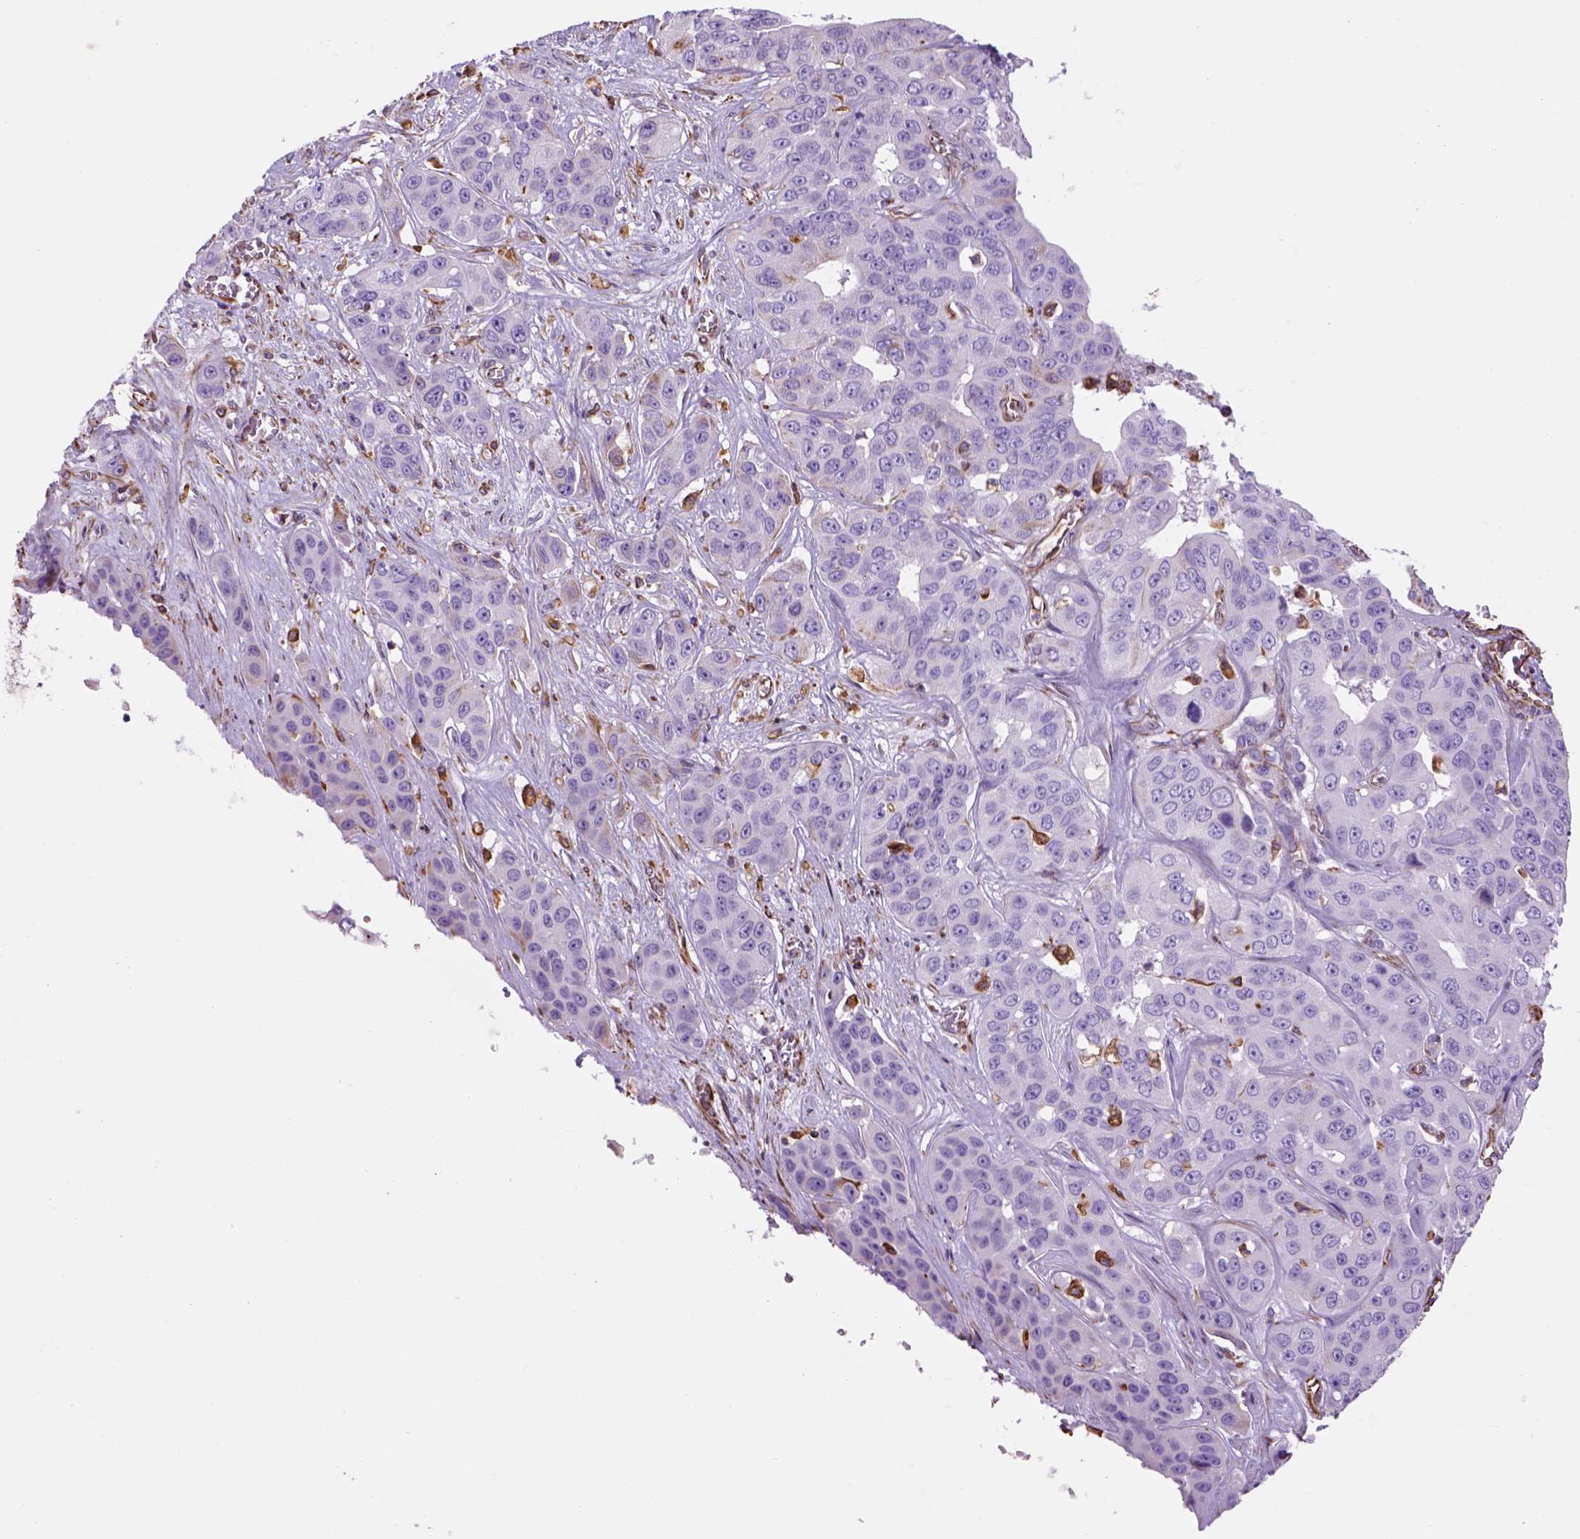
{"staining": {"intensity": "negative", "quantity": "none", "location": "none"}, "tissue": "liver cancer", "cell_type": "Tumor cells", "image_type": "cancer", "snomed": [{"axis": "morphology", "description": "Cholangiocarcinoma"}, {"axis": "topography", "description": "Liver"}], "caption": "A micrograph of human cholangiocarcinoma (liver) is negative for staining in tumor cells.", "gene": "ZZZ3", "patient": {"sex": "female", "age": 52}}